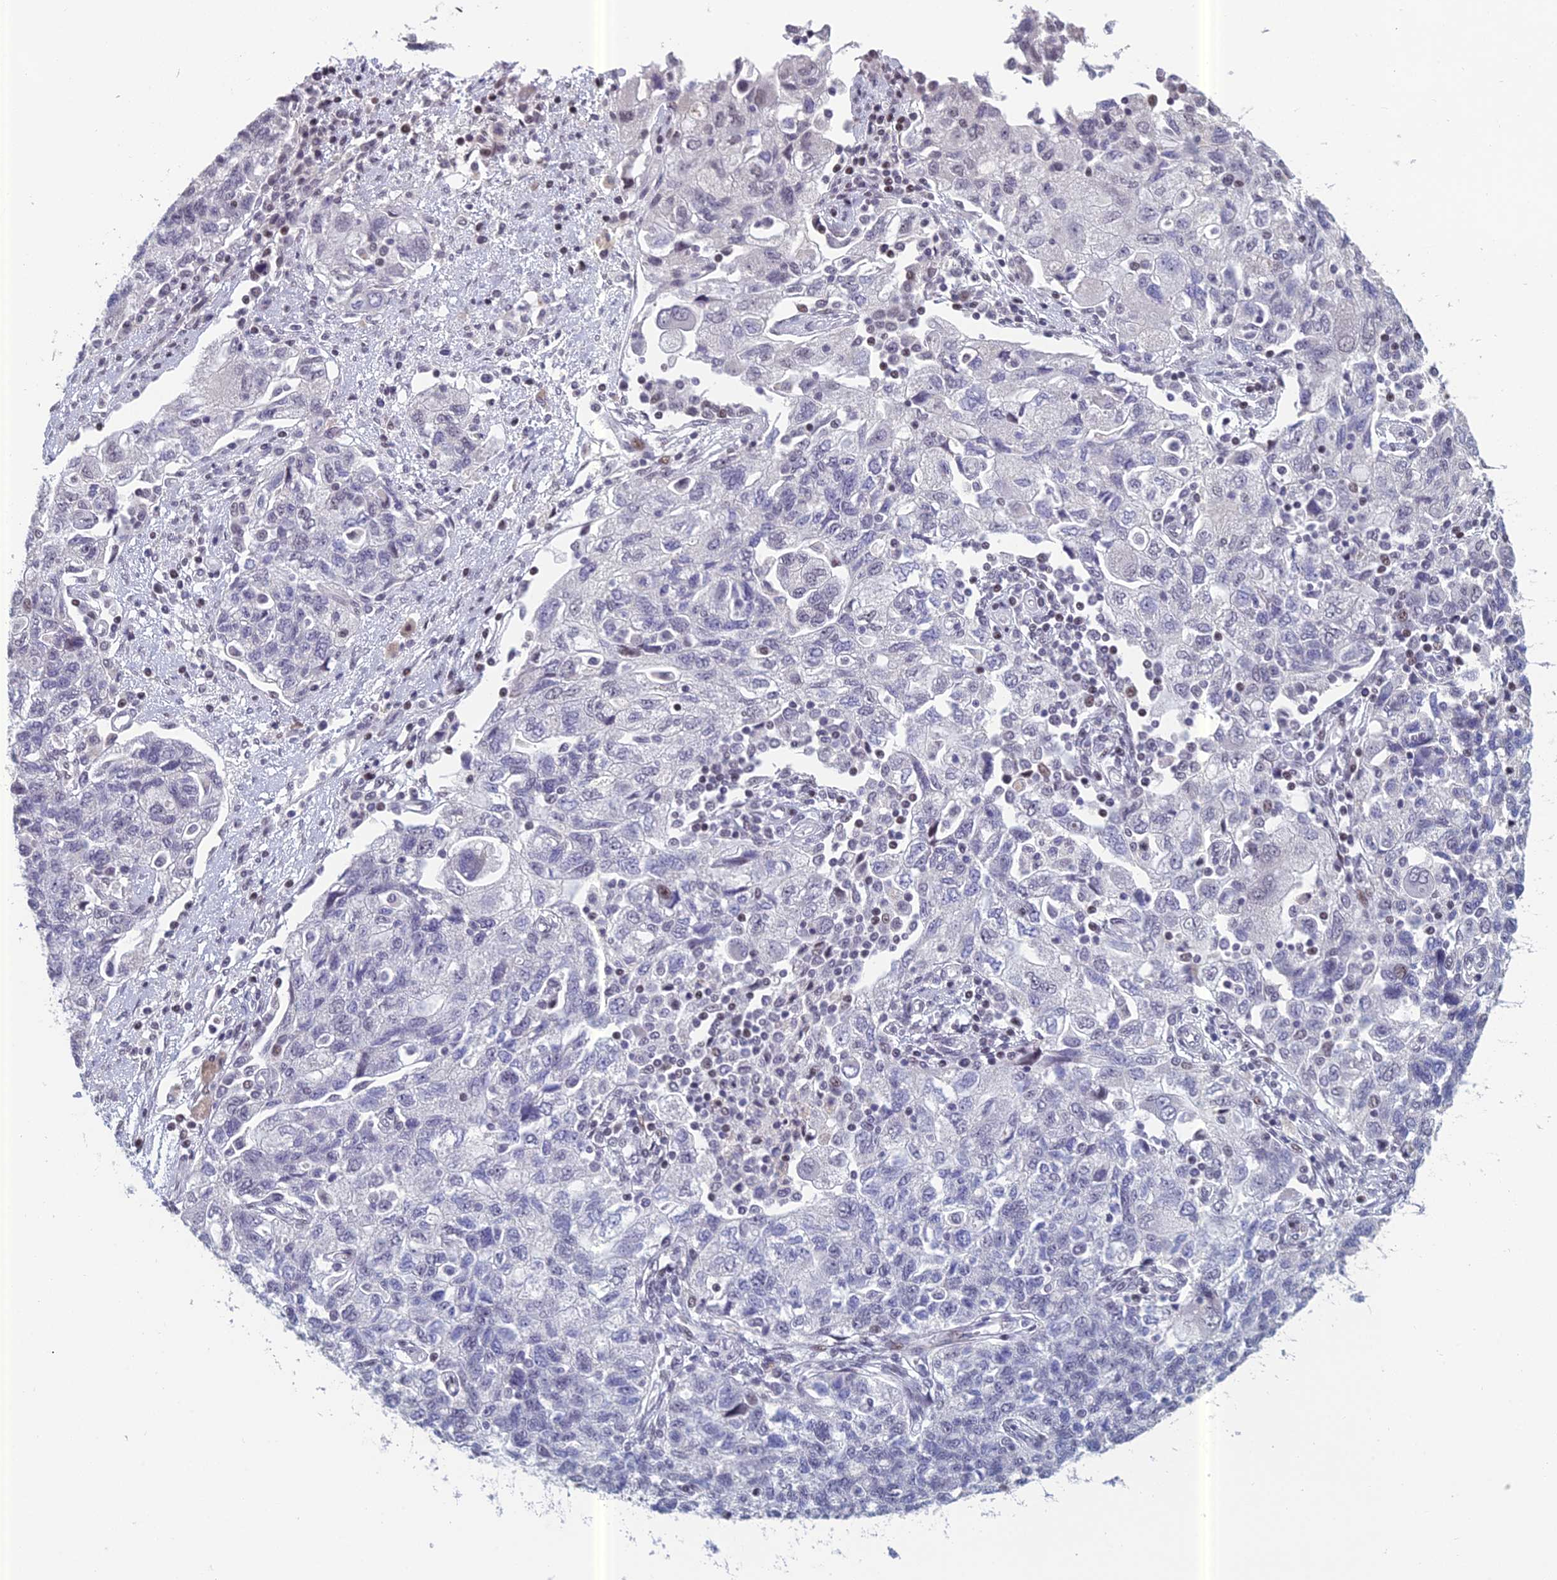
{"staining": {"intensity": "negative", "quantity": "none", "location": "none"}, "tissue": "ovarian cancer", "cell_type": "Tumor cells", "image_type": "cancer", "snomed": [{"axis": "morphology", "description": "Carcinoma, NOS"}, {"axis": "morphology", "description": "Cystadenocarcinoma, serous, NOS"}, {"axis": "topography", "description": "Ovary"}], "caption": "Photomicrograph shows no significant protein staining in tumor cells of ovarian cancer (carcinoma). Nuclei are stained in blue.", "gene": "RGS17", "patient": {"sex": "female", "age": 69}}